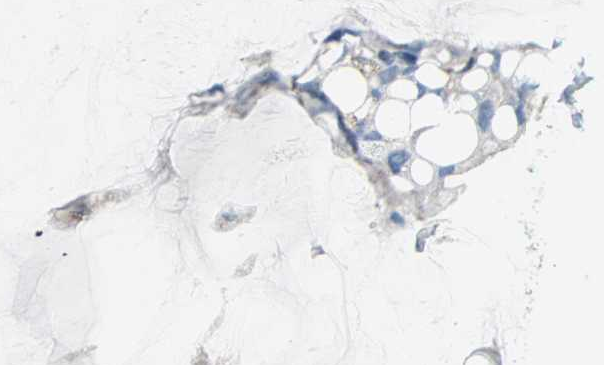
{"staining": {"intensity": "weak", "quantity": "<25%", "location": "cytoplasmic/membranous,nuclear"}, "tissue": "ovarian cancer", "cell_type": "Tumor cells", "image_type": "cancer", "snomed": [{"axis": "morphology", "description": "Cystadenocarcinoma, mucinous, NOS"}, {"axis": "topography", "description": "Ovary"}], "caption": "Tumor cells show no significant positivity in ovarian cancer (mucinous cystadenocarcinoma).", "gene": "PTTG1", "patient": {"sex": "female", "age": 39}}